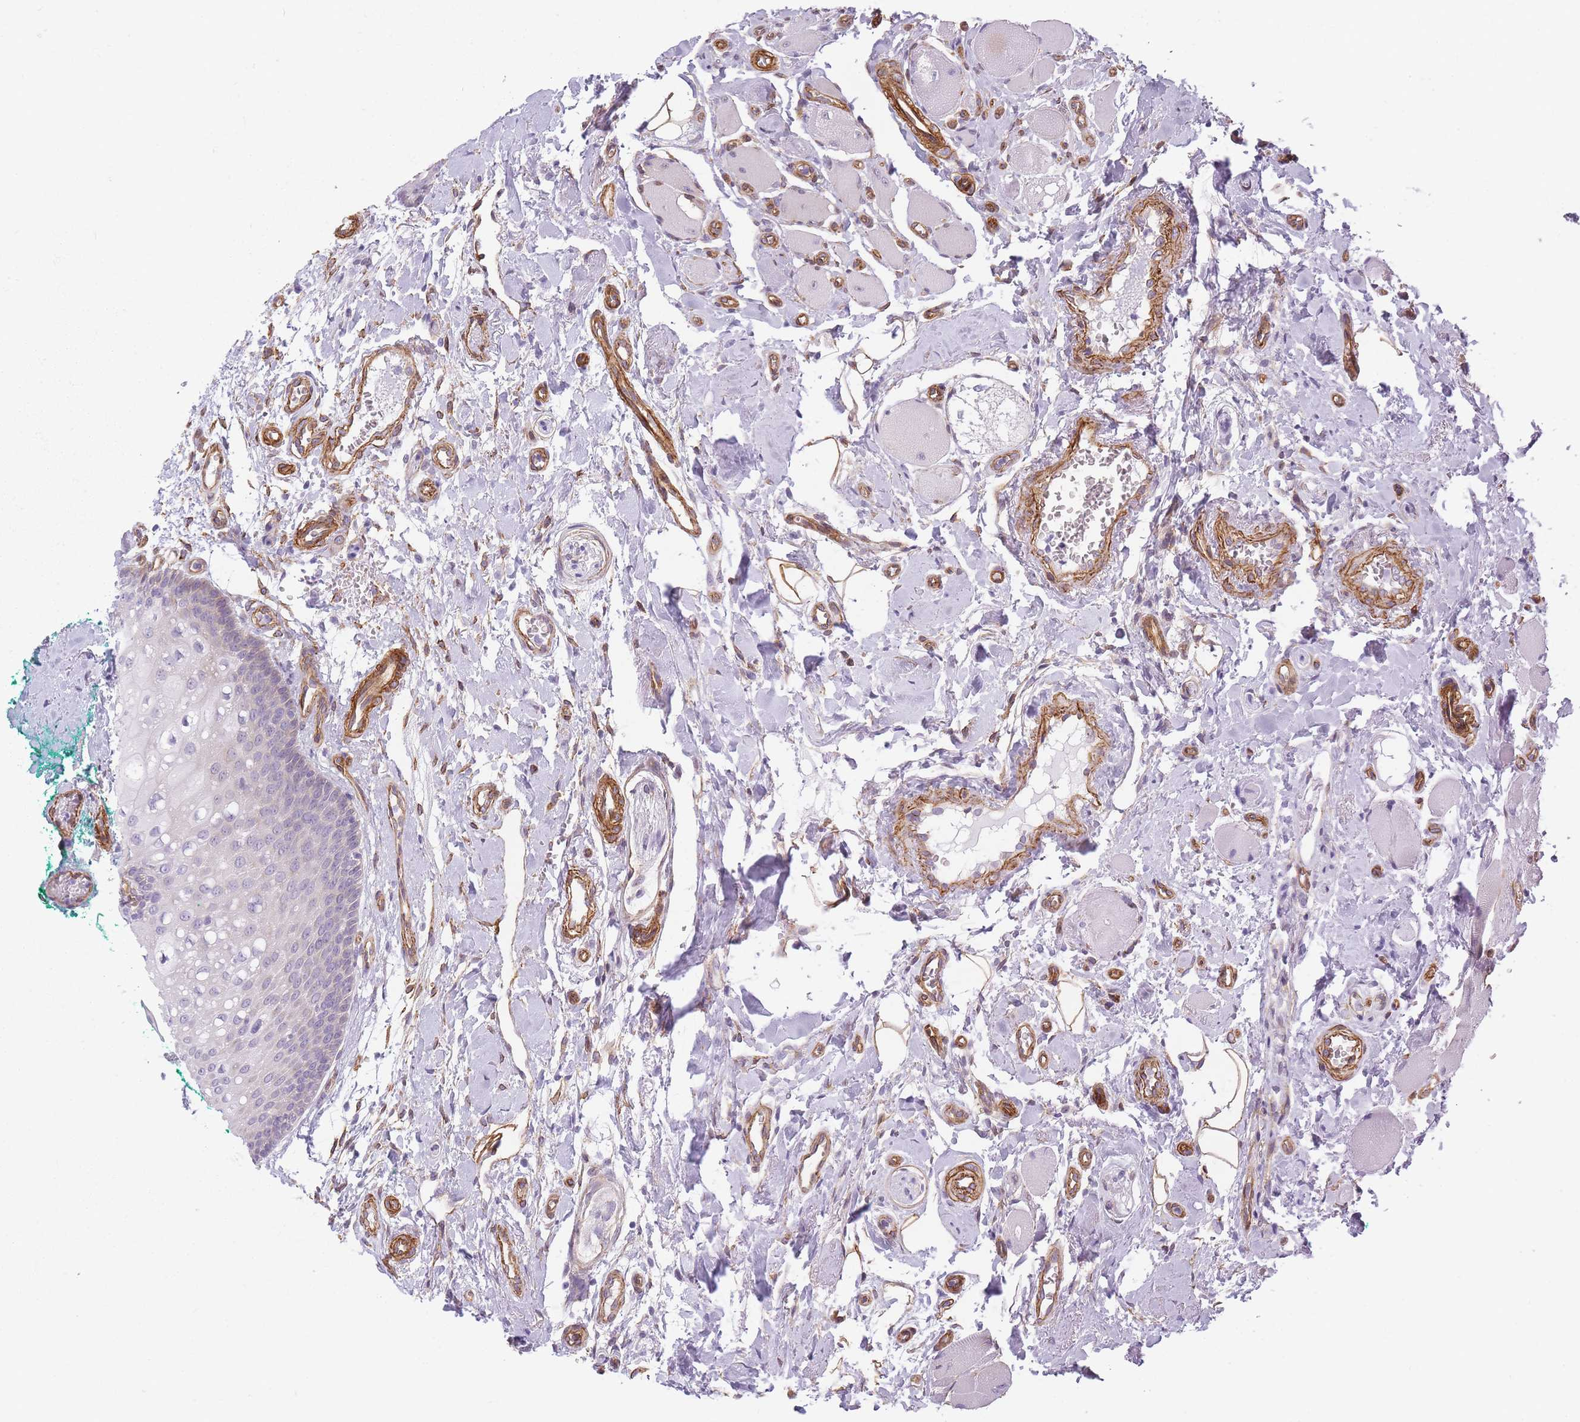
{"staining": {"intensity": "weak", "quantity": "<25%", "location": "cytoplasmic/membranous"}, "tissue": "oral mucosa", "cell_type": "Squamous epithelial cells", "image_type": "normal", "snomed": [{"axis": "morphology", "description": "Normal tissue, NOS"}, {"axis": "morphology", "description": "Squamous cell carcinoma, NOS"}, {"axis": "topography", "description": "Oral tissue"}, {"axis": "topography", "description": "Tounge, NOS"}, {"axis": "topography", "description": "Head-Neck"}], "caption": "Oral mucosa stained for a protein using IHC shows no staining squamous epithelial cells.", "gene": "OR6B2", "patient": {"sex": "male", "age": 79}}